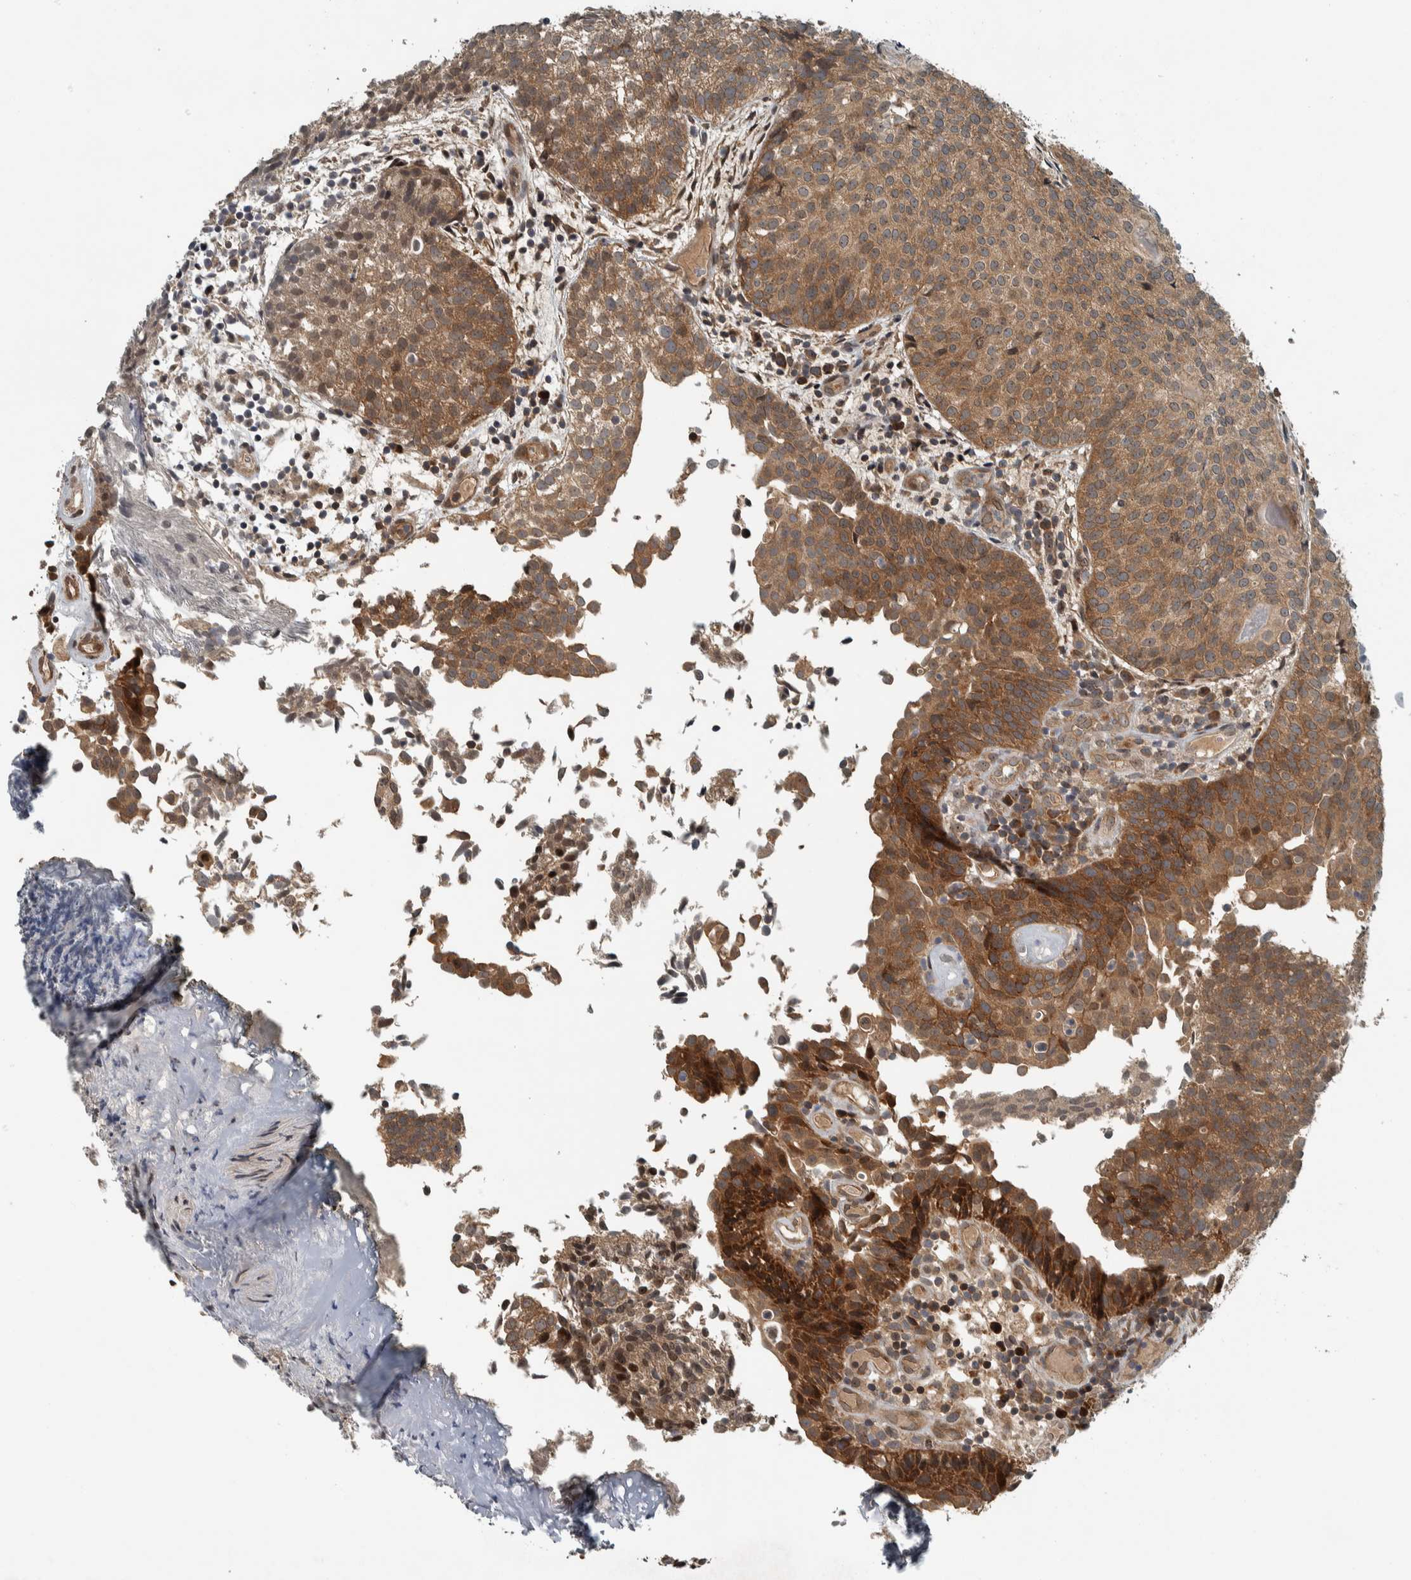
{"staining": {"intensity": "moderate", "quantity": ">75%", "location": "cytoplasmic/membranous,nuclear"}, "tissue": "urothelial cancer", "cell_type": "Tumor cells", "image_type": "cancer", "snomed": [{"axis": "morphology", "description": "Urothelial carcinoma, Low grade"}, {"axis": "topography", "description": "Urinary bladder"}], "caption": "The image demonstrates immunohistochemical staining of urothelial cancer. There is moderate cytoplasmic/membranous and nuclear staining is identified in about >75% of tumor cells.", "gene": "XPO5", "patient": {"sex": "male", "age": 86}}